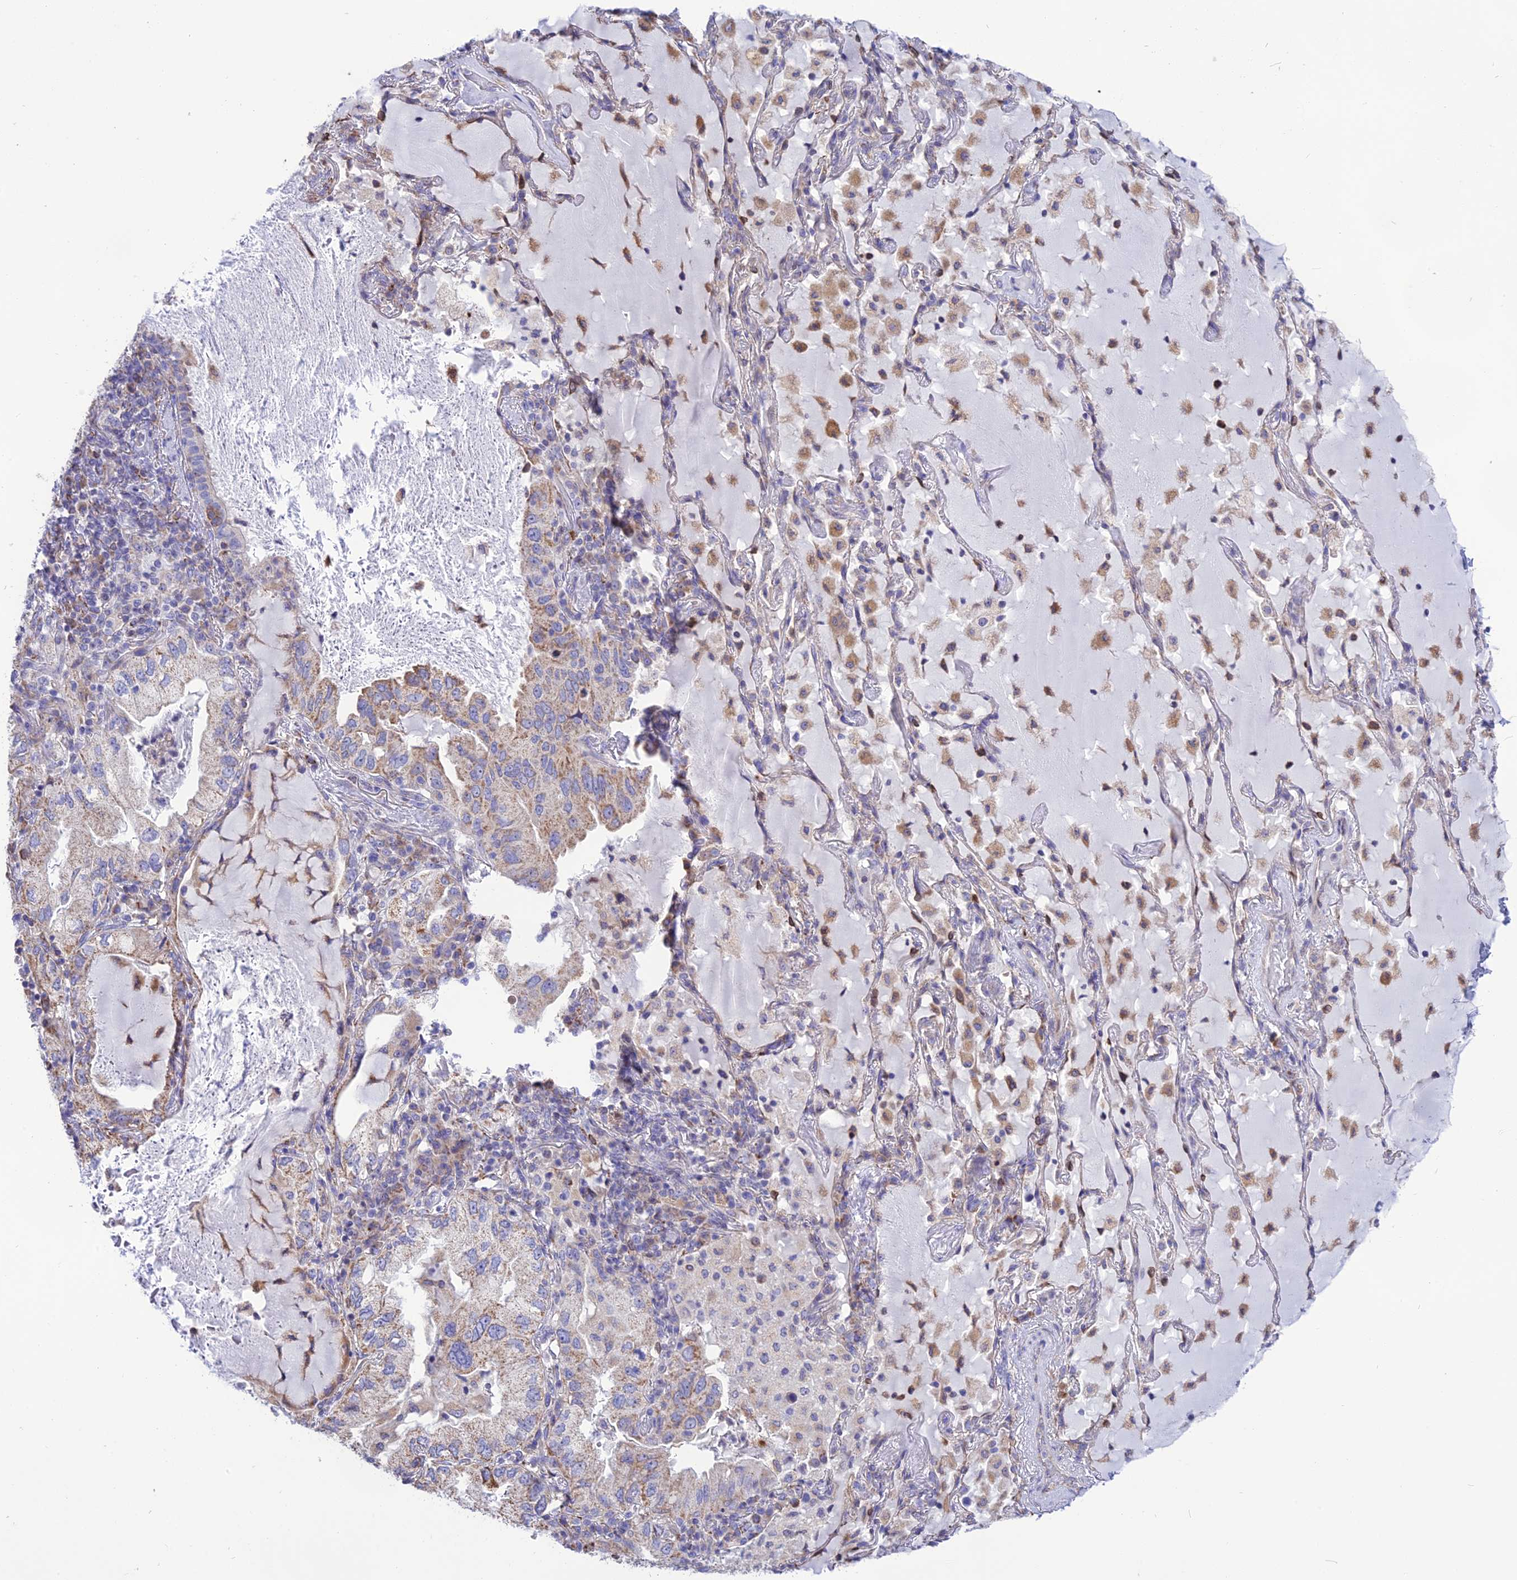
{"staining": {"intensity": "weak", "quantity": "25%-75%", "location": "cytoplasmic/membranous"}, "tissue": "lung cancer", "cell_type": "Tumor cells", "image_type": "cancer", "snomed": [{"axis": "morphology", "description": "Adenocarcinoma, NOS"}, {"axis": "topography", "description": "Lung"}], "caption": "Immunohistochemical staining of human lung cancer demonstrates weak cytoplasmic/membranous protein expression in approximately 25%-75% of tumor cells. (Stains: DAB (3,3'-diaminobenzidine) in brown, nuclei in blue, Microscopy: brightfield microscopy at high magnification).", "gene": "DOC2B", "patient": {"sex": "female", "age": 69}}